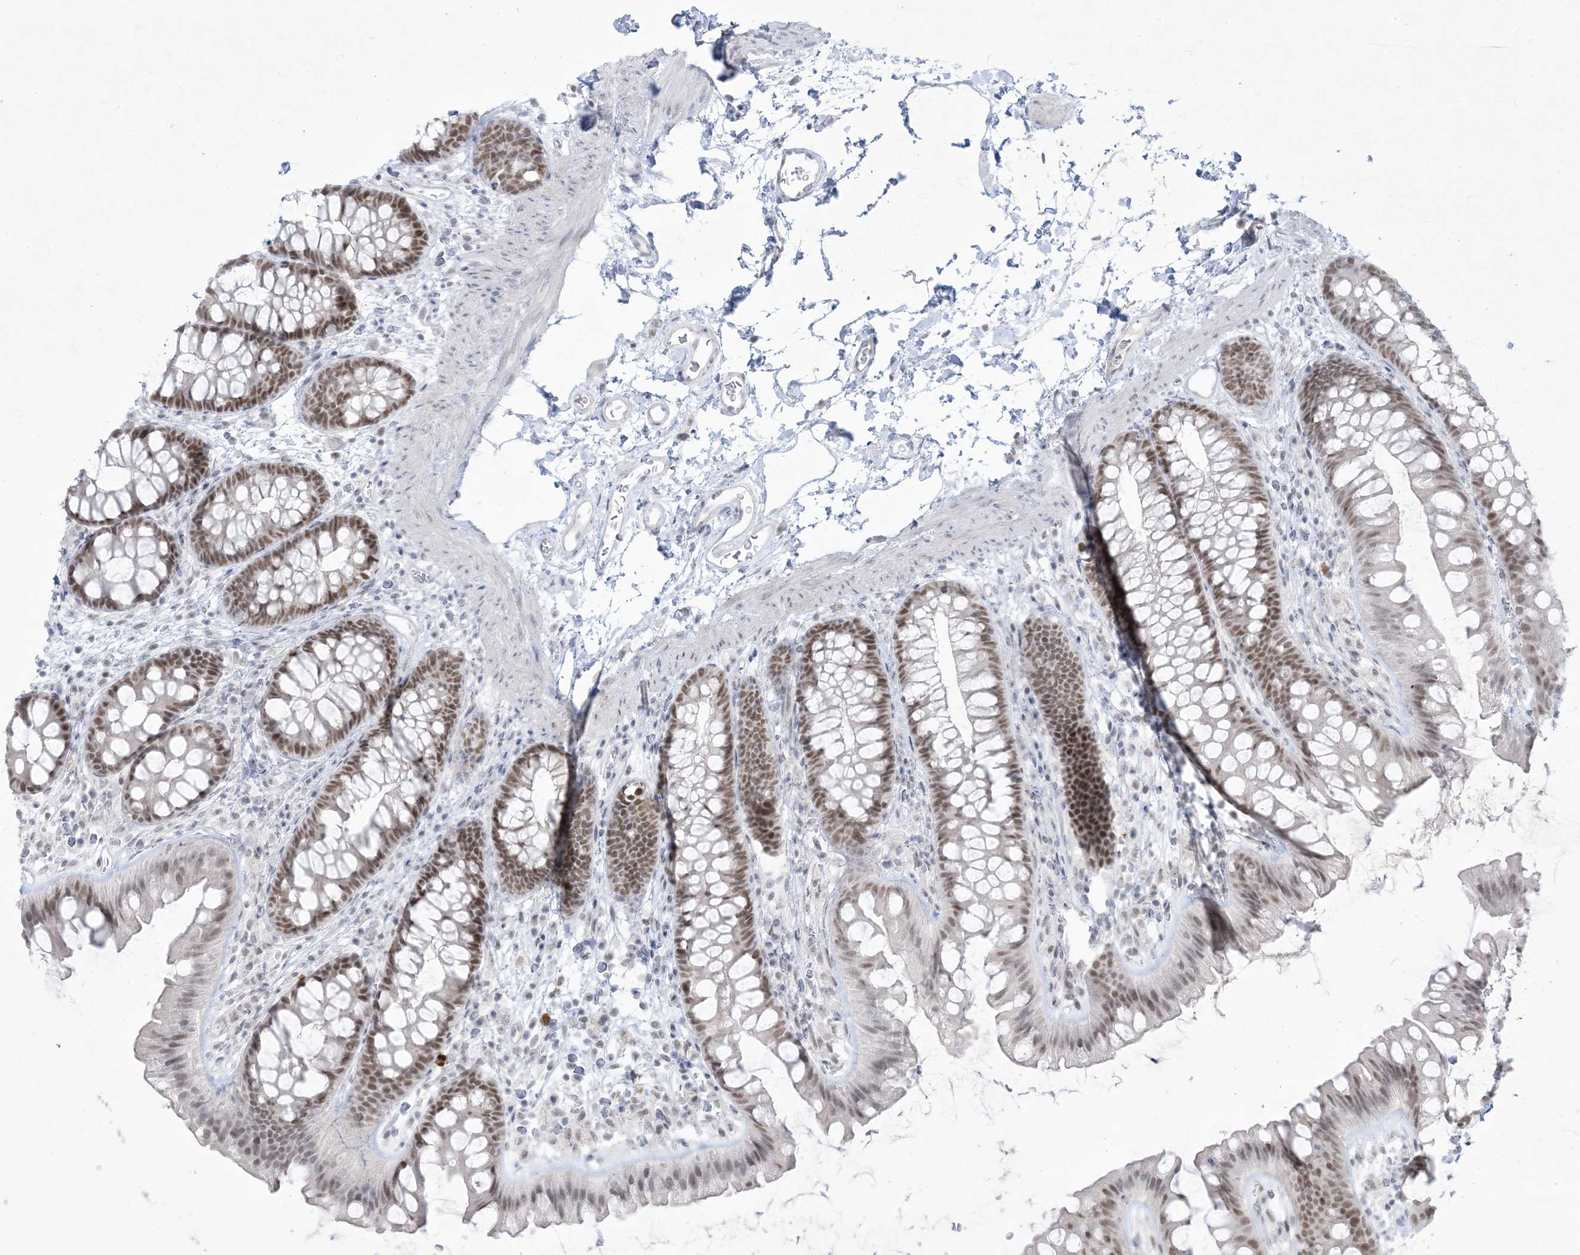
{"staining": {"intensity": "negative", "quantity": "none", "location": "none"}, "tissue": "colon", "cell_type": "Endothelial cells", "image_type": "normal", "snomed": [{"axis": "morphology", "description": "Normal tissue, NOS"}, {"axis": "topography", "description": "Colon"}], "caption": "Human colon stained for a protein using immunohistochemistry (IHC) exhibits no staining in endothelial cells.", "gene": "HOMEZ", "patient": {"sex": "female", "age": 62}}